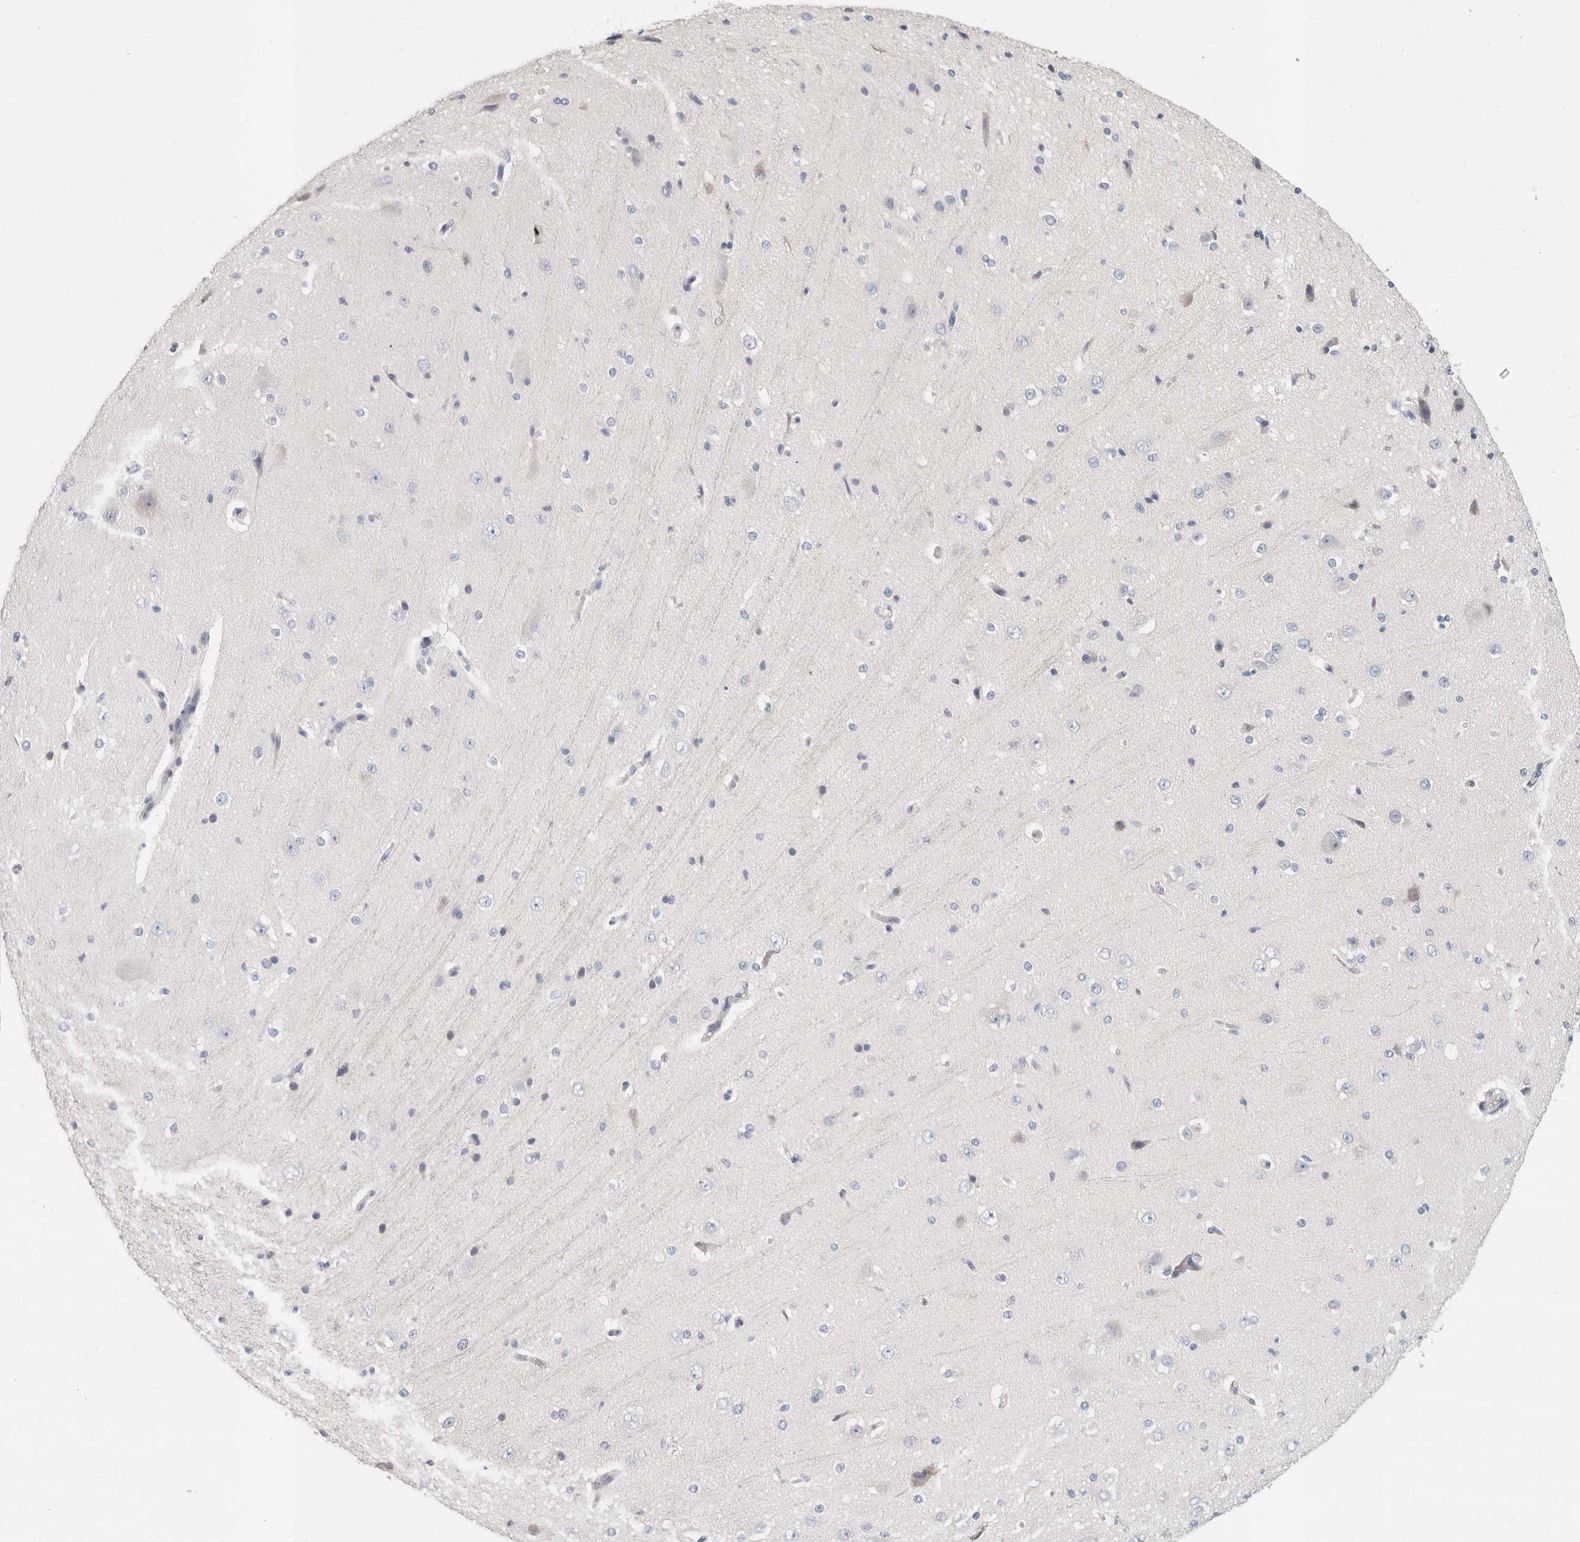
{"staining": {"intensity": "negative", "quantity": "none", "location": "none"}, "tissue": "cerebral cortex", "cell_type": "Endothelial cells", "image_type": "normal", "snomed": [{"axis": "morphology", "description": "Normal tissue, NOS"}, {"axis": "morphology", "description": "Developmental malformation"}, {"axis": "topography", "description": "Cerebral cortex"}], "caption": "A histopathology image of cerebral cortex stained for a protein displays no brown staining in endothelial cells.", "gene": "STK31", "patient": {"sex": "female", "age": 30}}